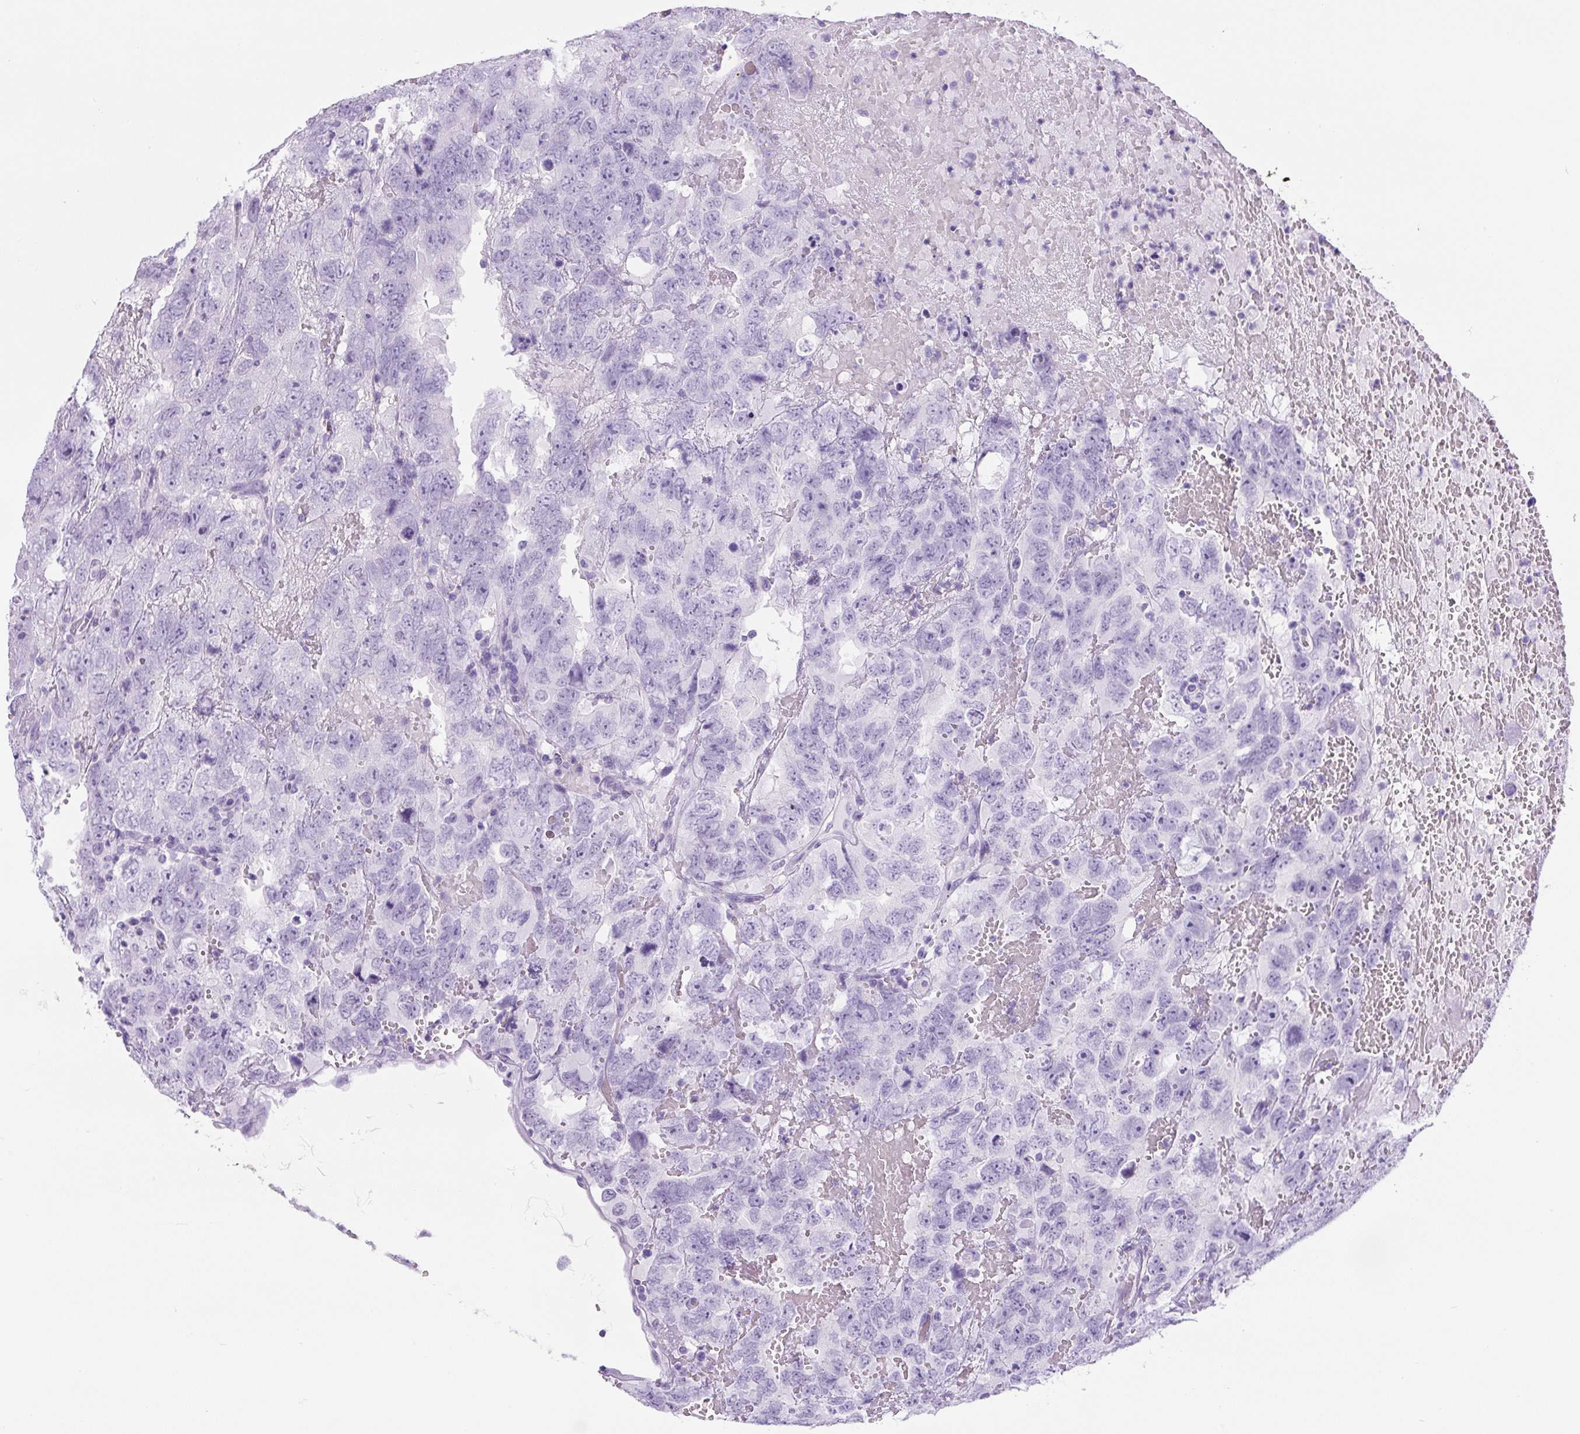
{"staining": {"intensity": "negative", "quantity": "none", "location": "none"}, "tissue": "testis cancer", "cell_type": "Tumor cells", "image_type": "cancer", "snomed": [{"axis": "morphology", "description": "Carcinoma, Embryonal, NOS"}, {"axis": "topography", "description": "Testis"}], "caption": "Tumor cells are negative for protein expression in human embryonal carcinoma (testis).", "gene": "UBL3", "patient": {"sex": "male", "age": 45}}